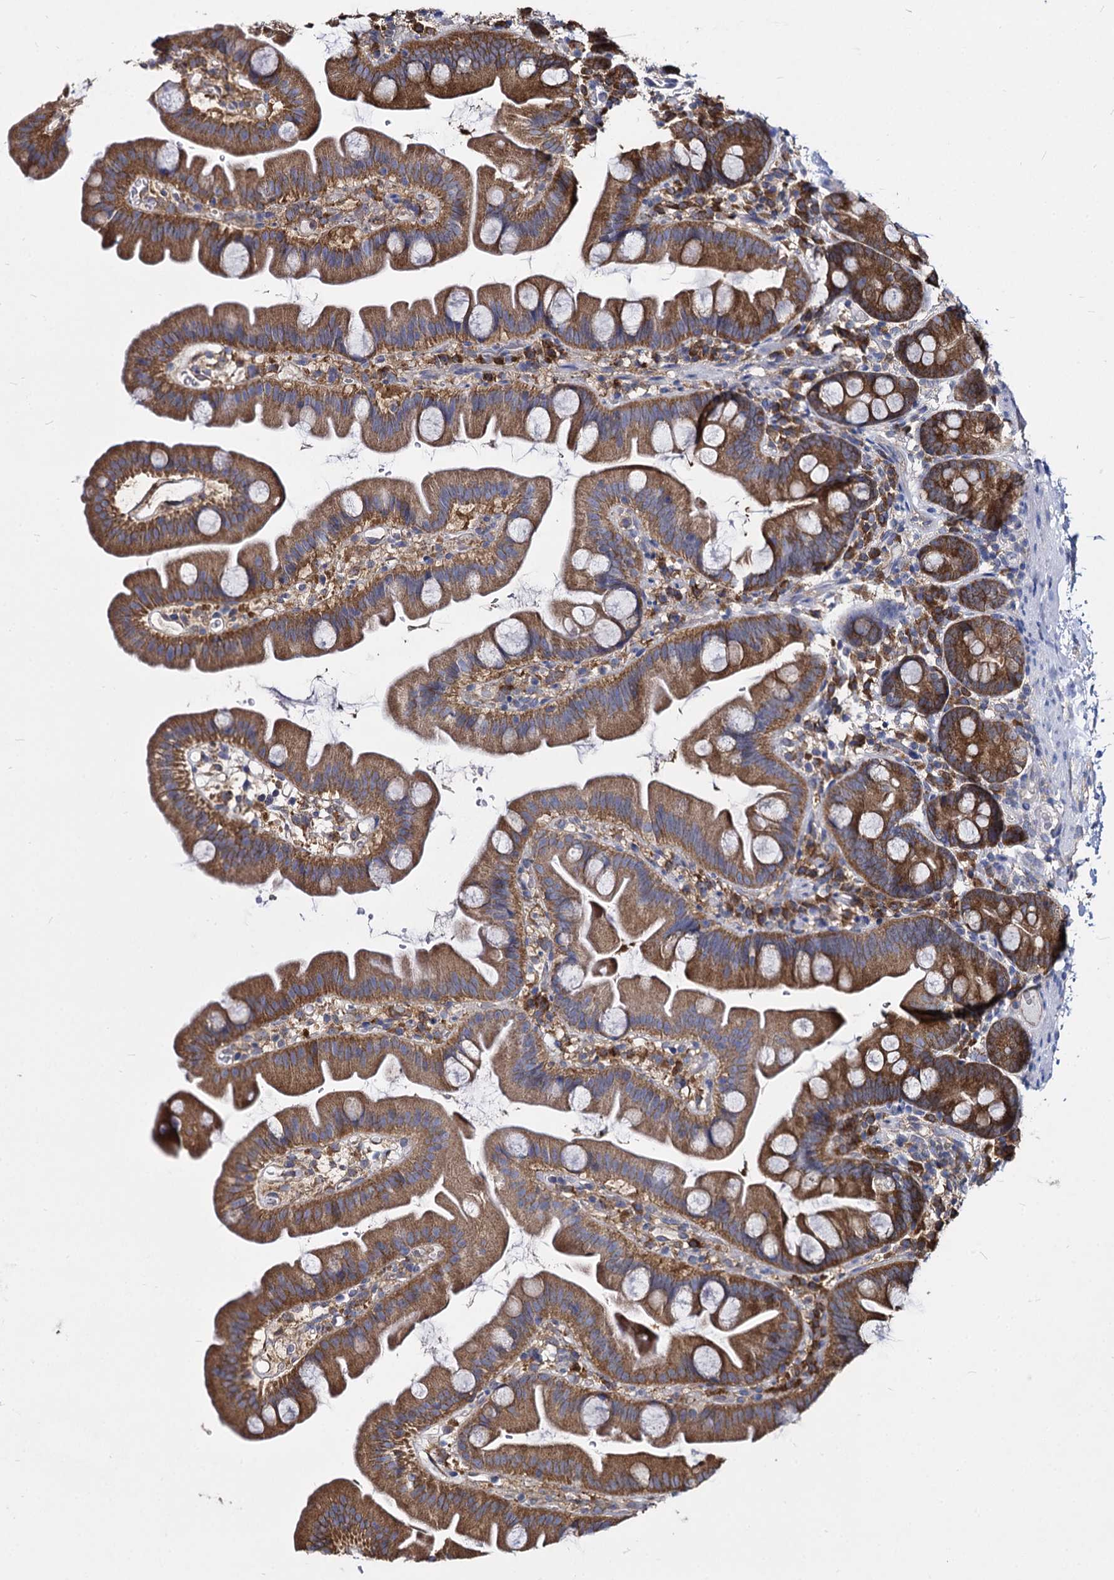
{"staining": {"intensity": "moderate", "quantity": "25%-75%", "location": "cytoplasmic/membranous"}, "tissue": "small intestine", "cell_type": "Glandular cells", "image_type": "normal", "snomed": [{"axis": "morphology", "description": "Normal tissue, NOS"}, {"axis": "topography", "description": "Small intestine"}], "caption": "Immunohistochemical staining of benign human small intestine demonstrates moderate cytoplasmic/membranous protein positivity in about 25%-75% of glandular cells.", "gene": "NME1", "patient": {"sex": "female", "age": 68}}